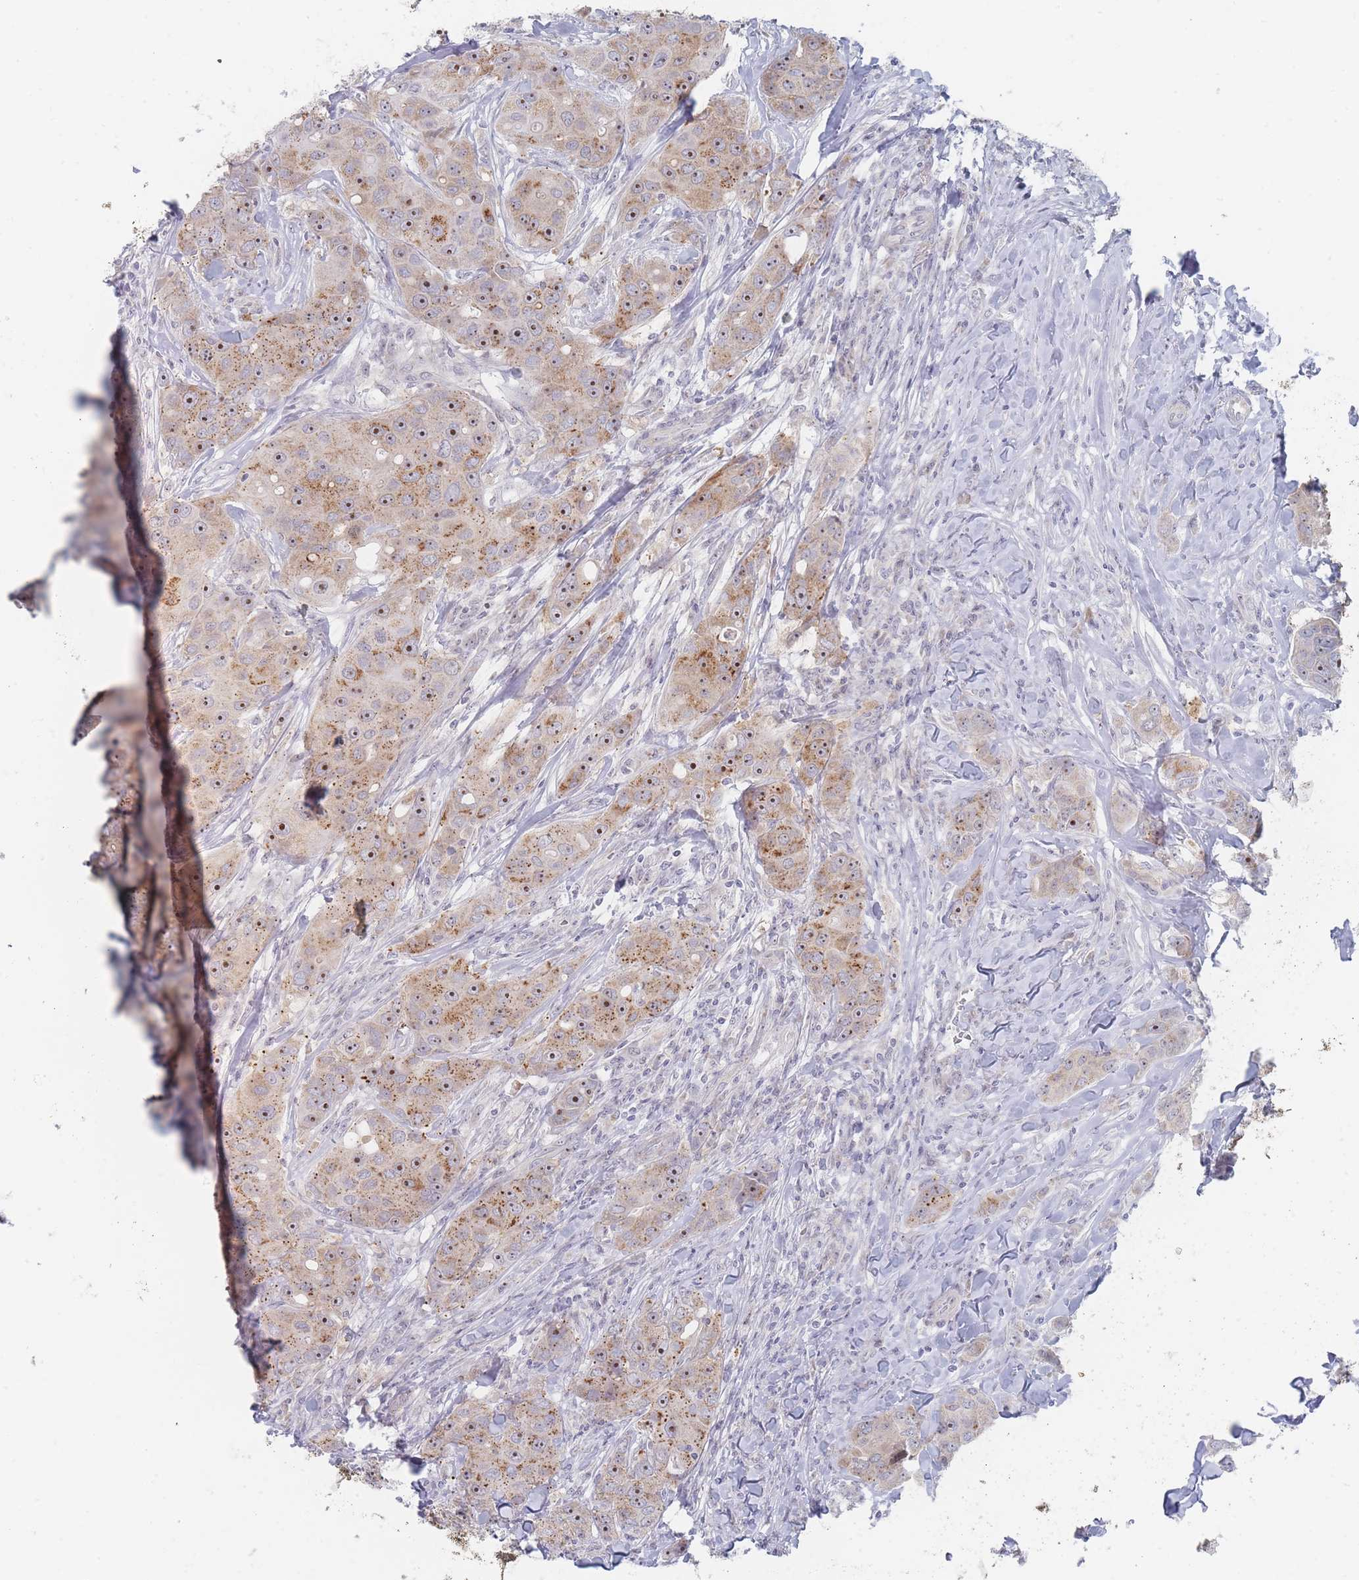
{"staining": {"intensity": "moderate", "quantity": "25%-75%", "location": "cytoplasmic/membranous,nuclear"}, "tissue": "breast cancer", "cell_type": "Tumor cells", "image_type": "cancer", "snomed": [{"axis": "morphology", "description": "Duct carcinoma"}, {"axis": "topography", "description": "Breast"}], "caption": "A photomicrograph of infiltrating ductal carcinoma (breast) stained for a protein displays moderate cytoplasmic/membranous and nuclear brown staining in tumor cells. (IHC, brightfield microscopy, high magnification).", "gene": "RNF8", "patient": {"sex": "female", "age": 43}}